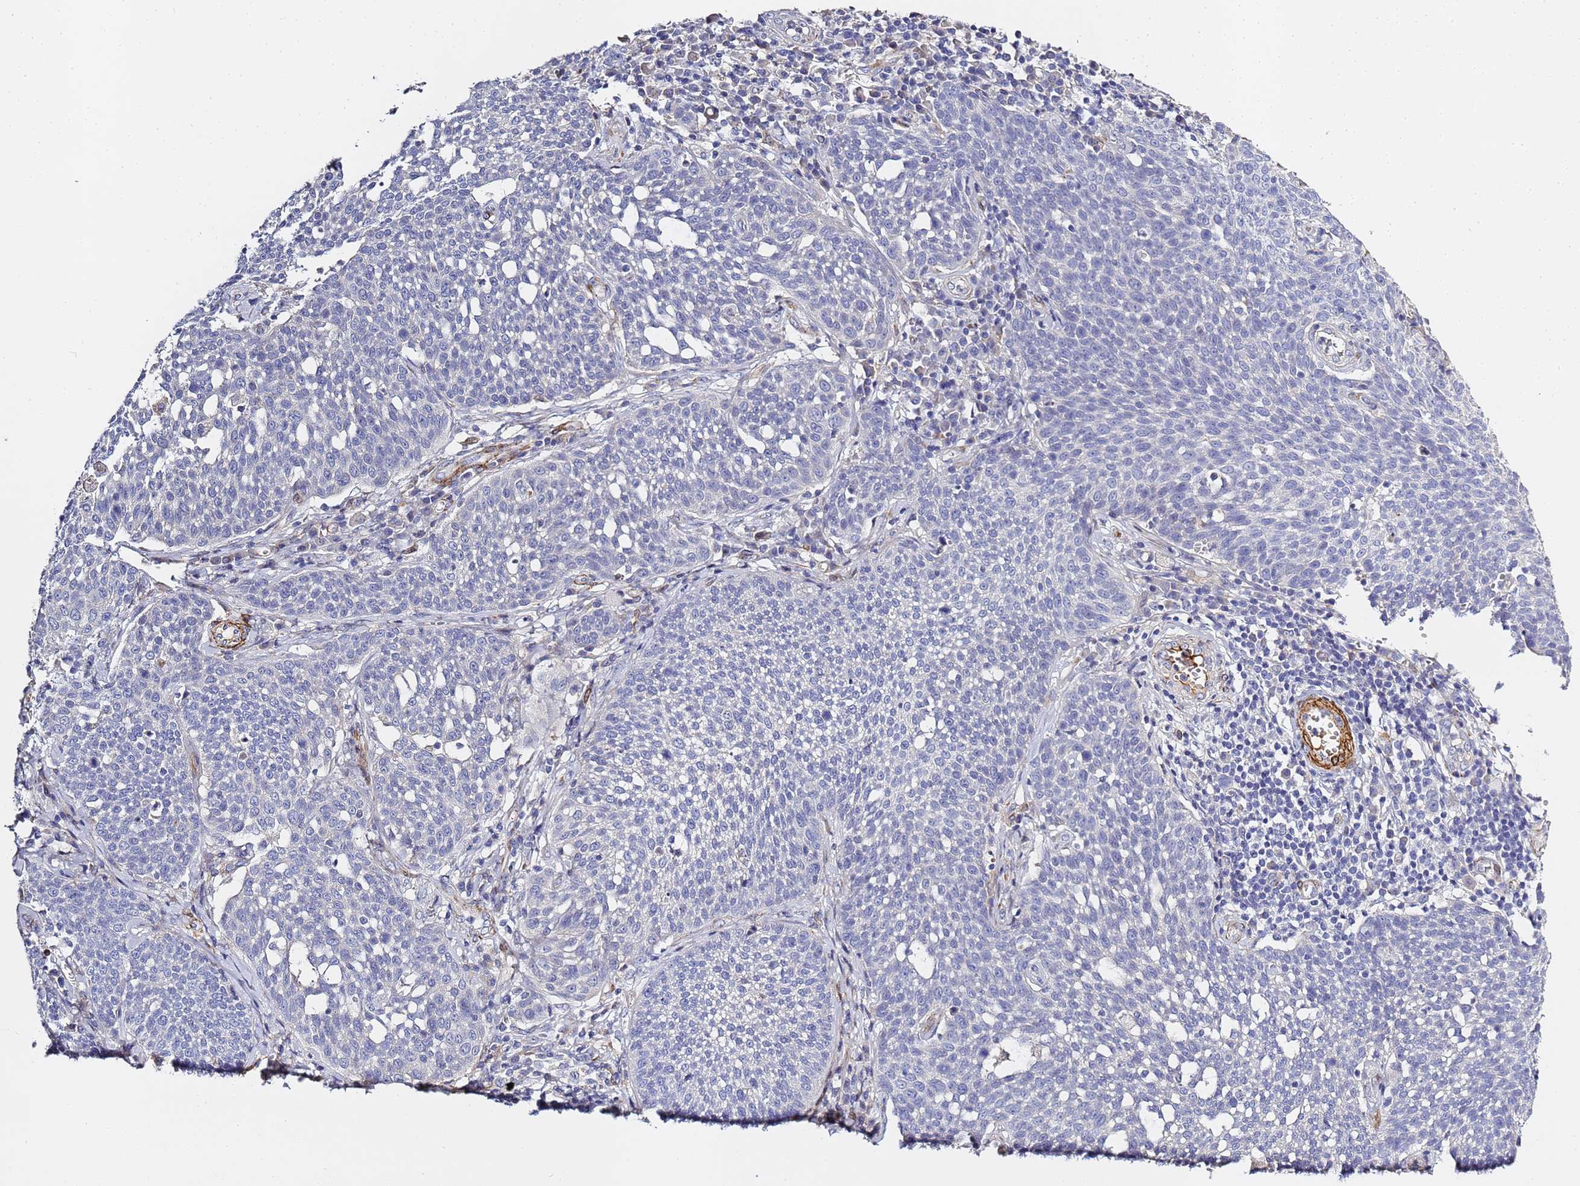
{"staining": {"intensity": "negative", "quantity": "none", "location": "none"}, "tissue": "cervical cancer", "cell_type": "Tumor cells", "image_type": "cancer", "snomed": [{"axis": "morphology", "description": "Squamous cell carcinoma, NOS"}, {"axis": "topography", "description": "Cervix"}], "caption": "Immunohistochemical staining of squamous cell carcinoma (cervical) shows no significant staining in tumor cells. The staining was performed using DAB (3,3'-diaminobenzidine) to visualize the protein expression in brown, while the nuclei were stained in blue with hematoxylin (Magnification: 20x).", "gene": "CFH", "patient": {"sex": "female", "age": 34}}